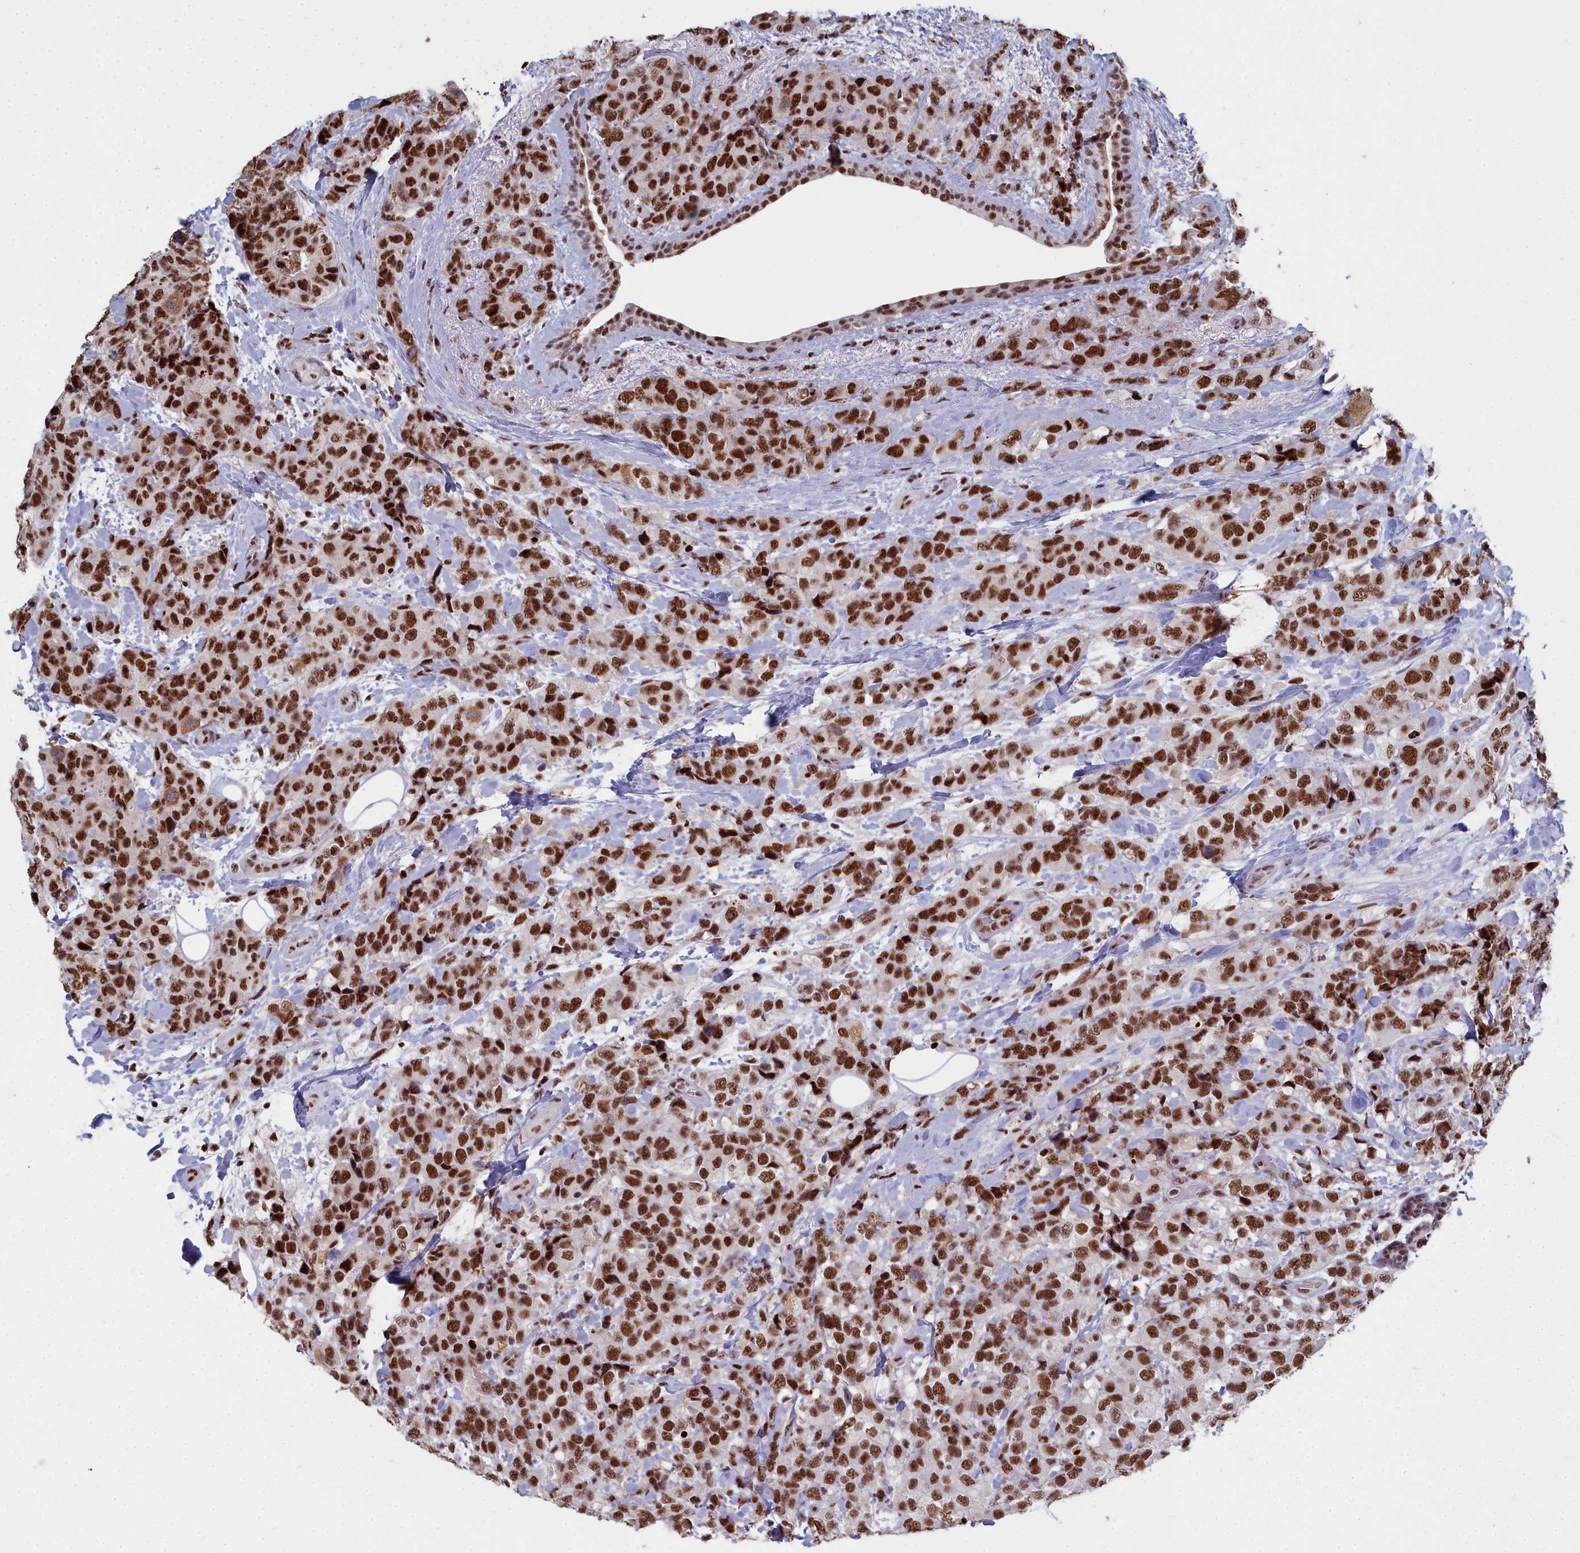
{"staining": {"intensity": "strong", "quantity": ">75%", "location": "nuclear"}, "tissue": "breast cancer", "cell_type": "Tumor cells", "image_type": "cancer", "snomed": [{"axis": "morphology", "description": "Lobular carcinoma"}, {"axis": "topography", "description": "Breast"}], "caption": "Immunohistochemical staining of lobular carcinoma (breast) reveals strong nuclear protein staining in about >75% of tumor cells.", "gene": "SF3B3", "patient": {"sex": "female", "age": 59}}